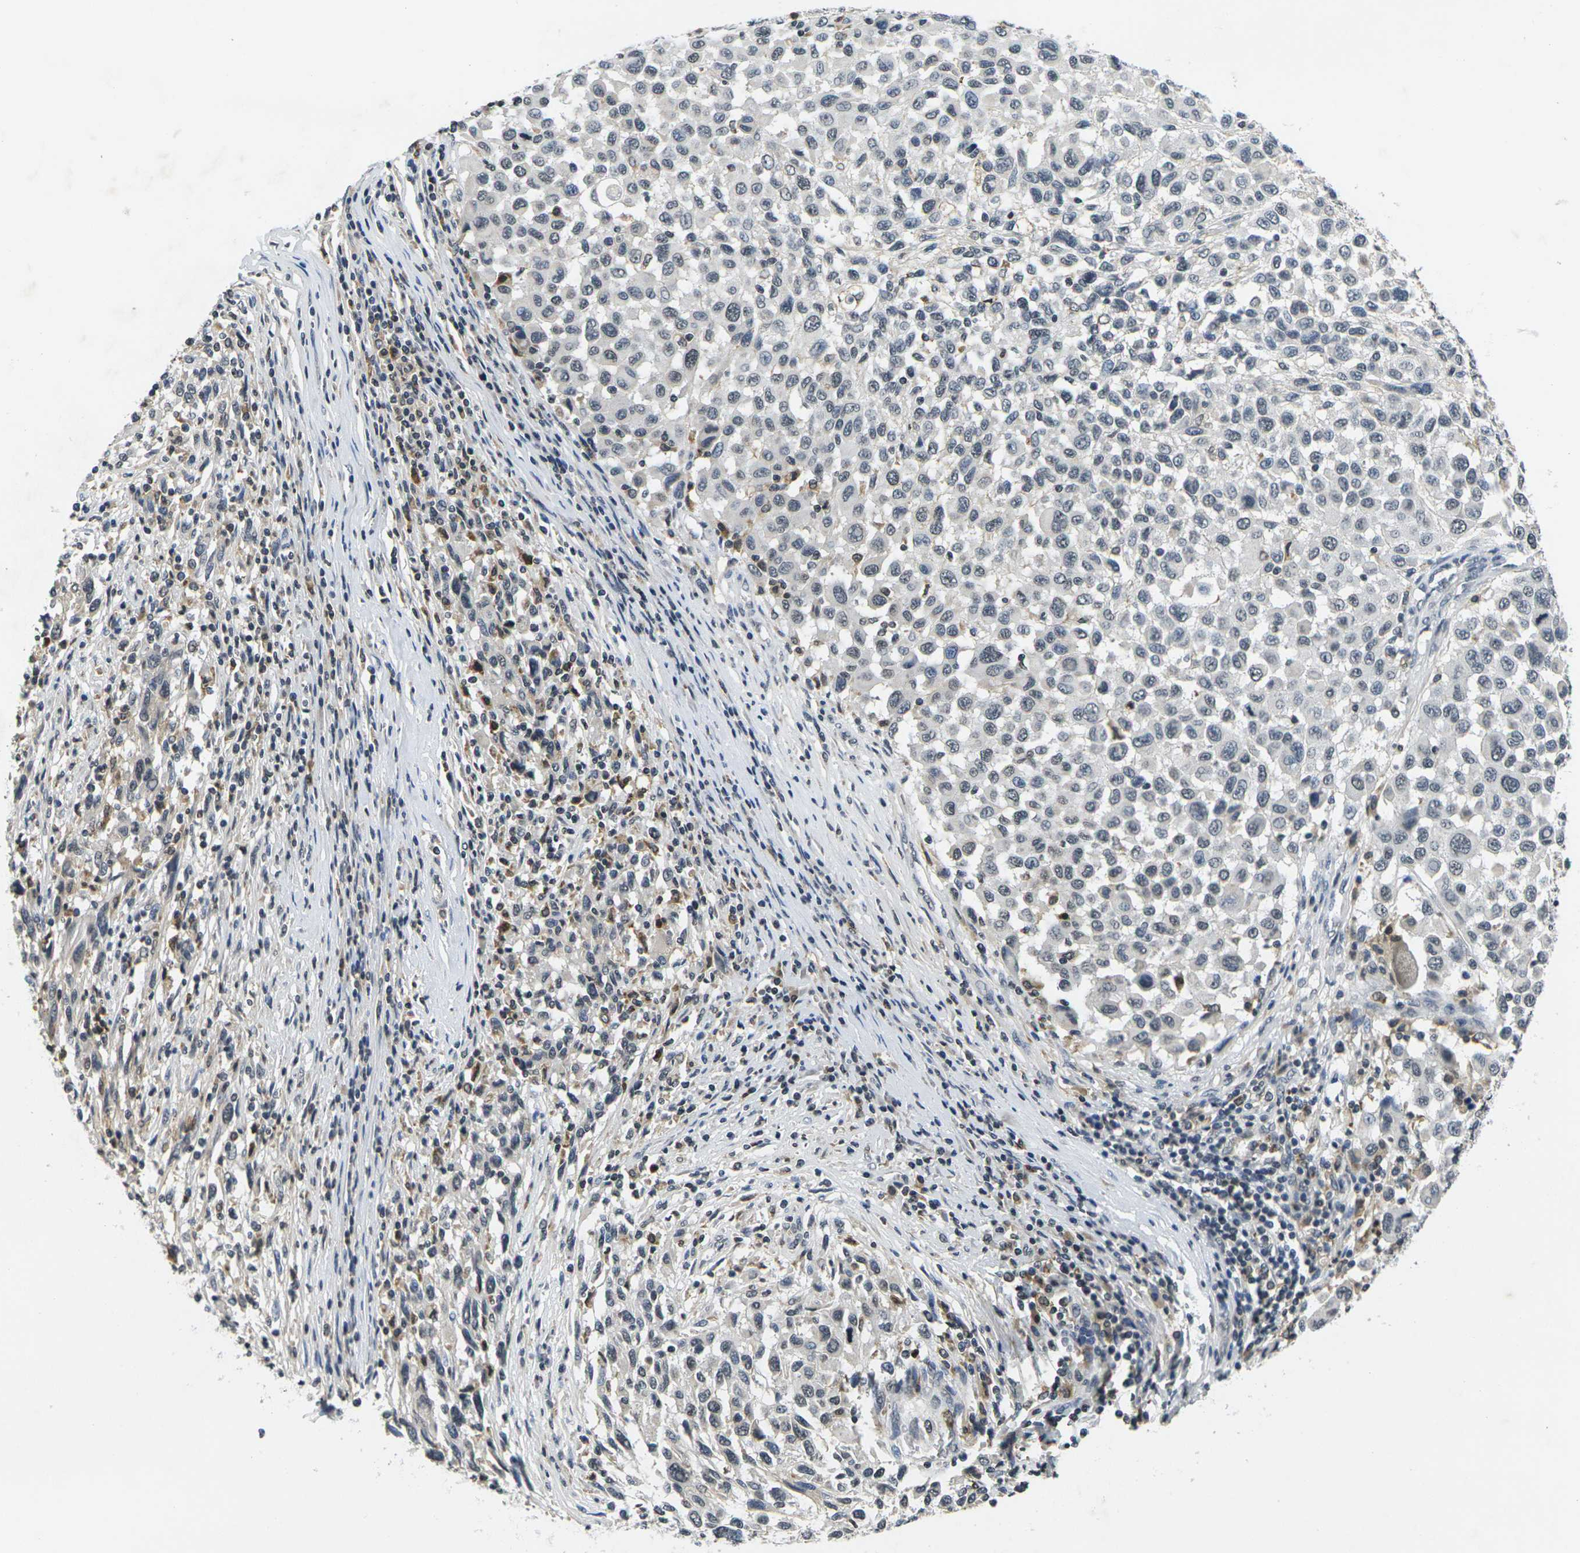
{"staining": {"intensity": "negative", "quantity": "none", "location": "none"}, "tissue": "melanoma", "cell_type": "Tumor cells", "image_type": "cancer", "snomed": [{"axis": "morphology", "description": "Malignant melanoma, Metastatic site"}, {"axis": "topography", "description": "Lymph node"}], "caption": "Tumor cells are negative for brown protein staining in melanoma.", "gene": "C1QC", "patient": {"sex": "male", "age": 61}}